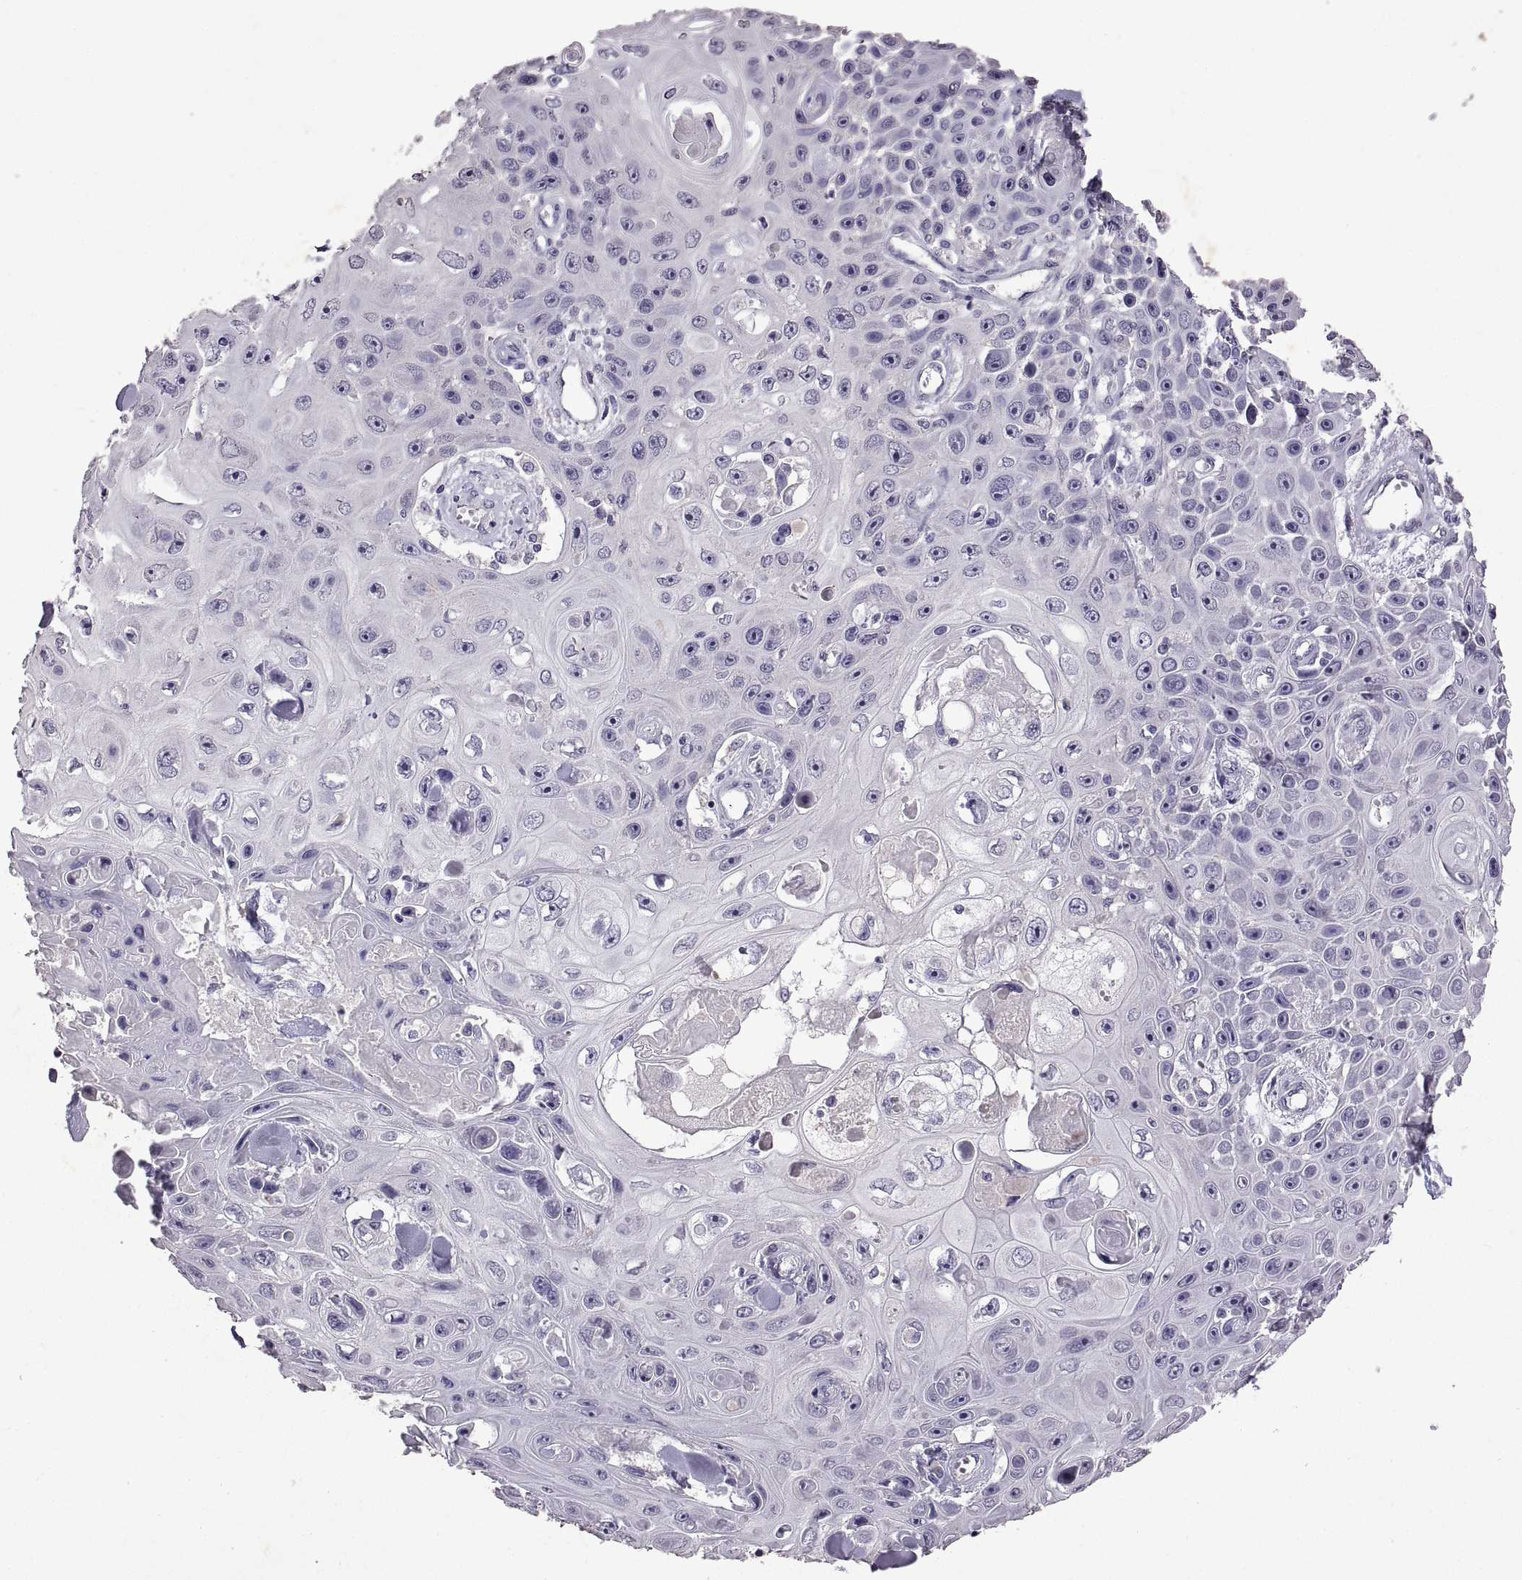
{"staining": {"intensity": "negative", "quantity": "none", "location": "none"}, "tissue": "skin cancer", "cell_type": "Tumor cells", "image_type": "cancer", "snomed": [{"axis": "morphology", "description": "Squamous cell carcinoma, NOS"}, {"axis": "topography", "description": "Skin"}], "caption": "This photomicrograph is of skin cancer (squamous cell carcinoma) stained with IHC to label a protein in brown with the nuclei are counter-stained blue. There is no staining in tumor cells.", "gene": "DEFB136", "patient": {"sex": "male", "age": 82}}